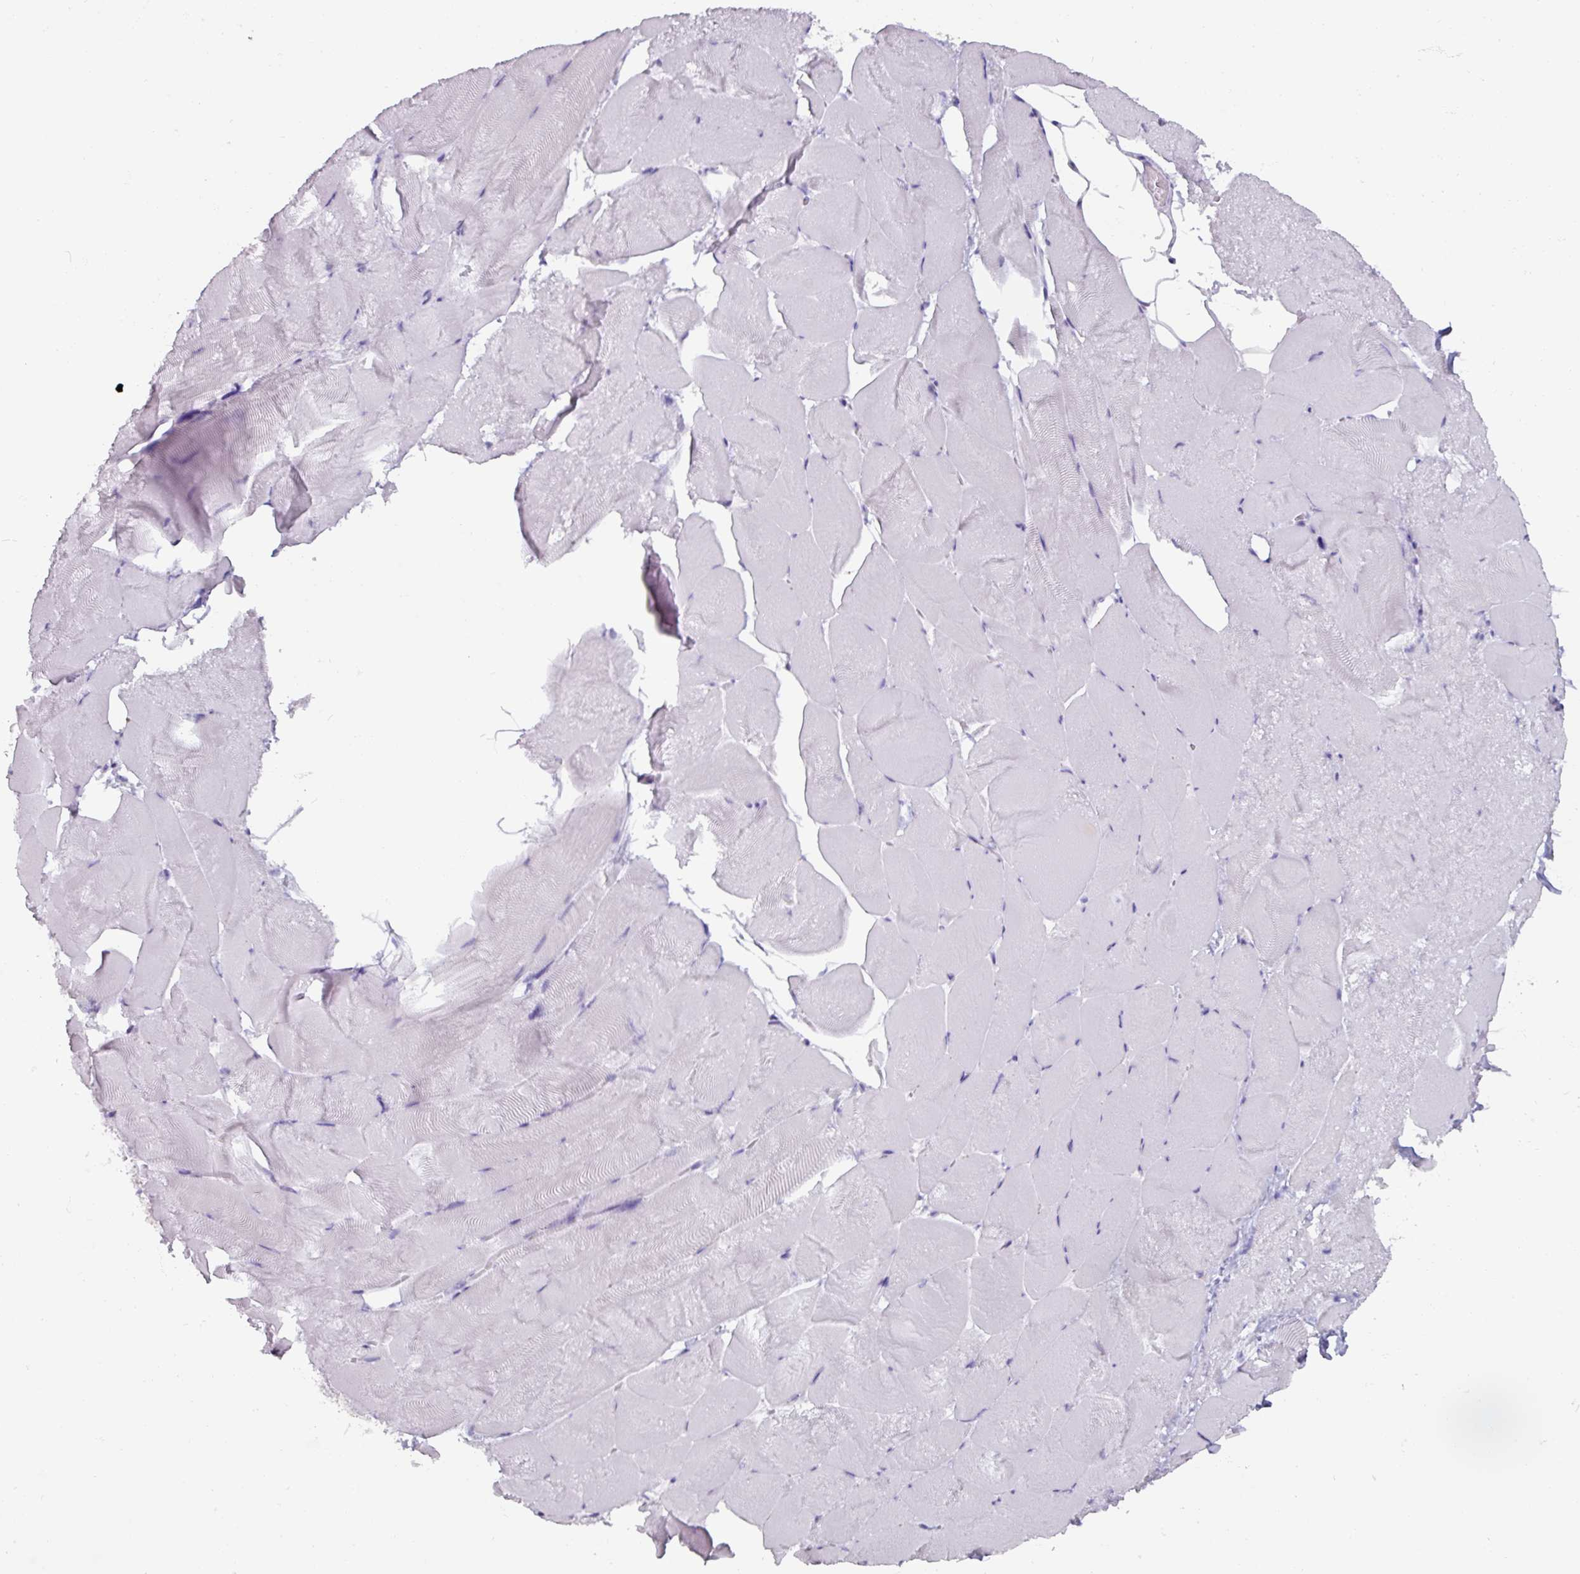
{"staining": {"intensity": "negative", "quantity": "none", "location": "none"}, "tissue": "skeletal muscle", "cell_type": "Myocytes", "image_type": "normal", "snomed": [{"axis": "morphology", "description": "Normal tissue, NOS"}, {"axis": "topography", "description": "Skeletal muscle"}], "caption": "Immunohistochemistry photomicrograph of unremarkable human skeletal muscle stained for a protein (brown), which shows no positivity in myocytes.", "gene": "SPESP1", "patient": {"sex": "female", "age": 64}}